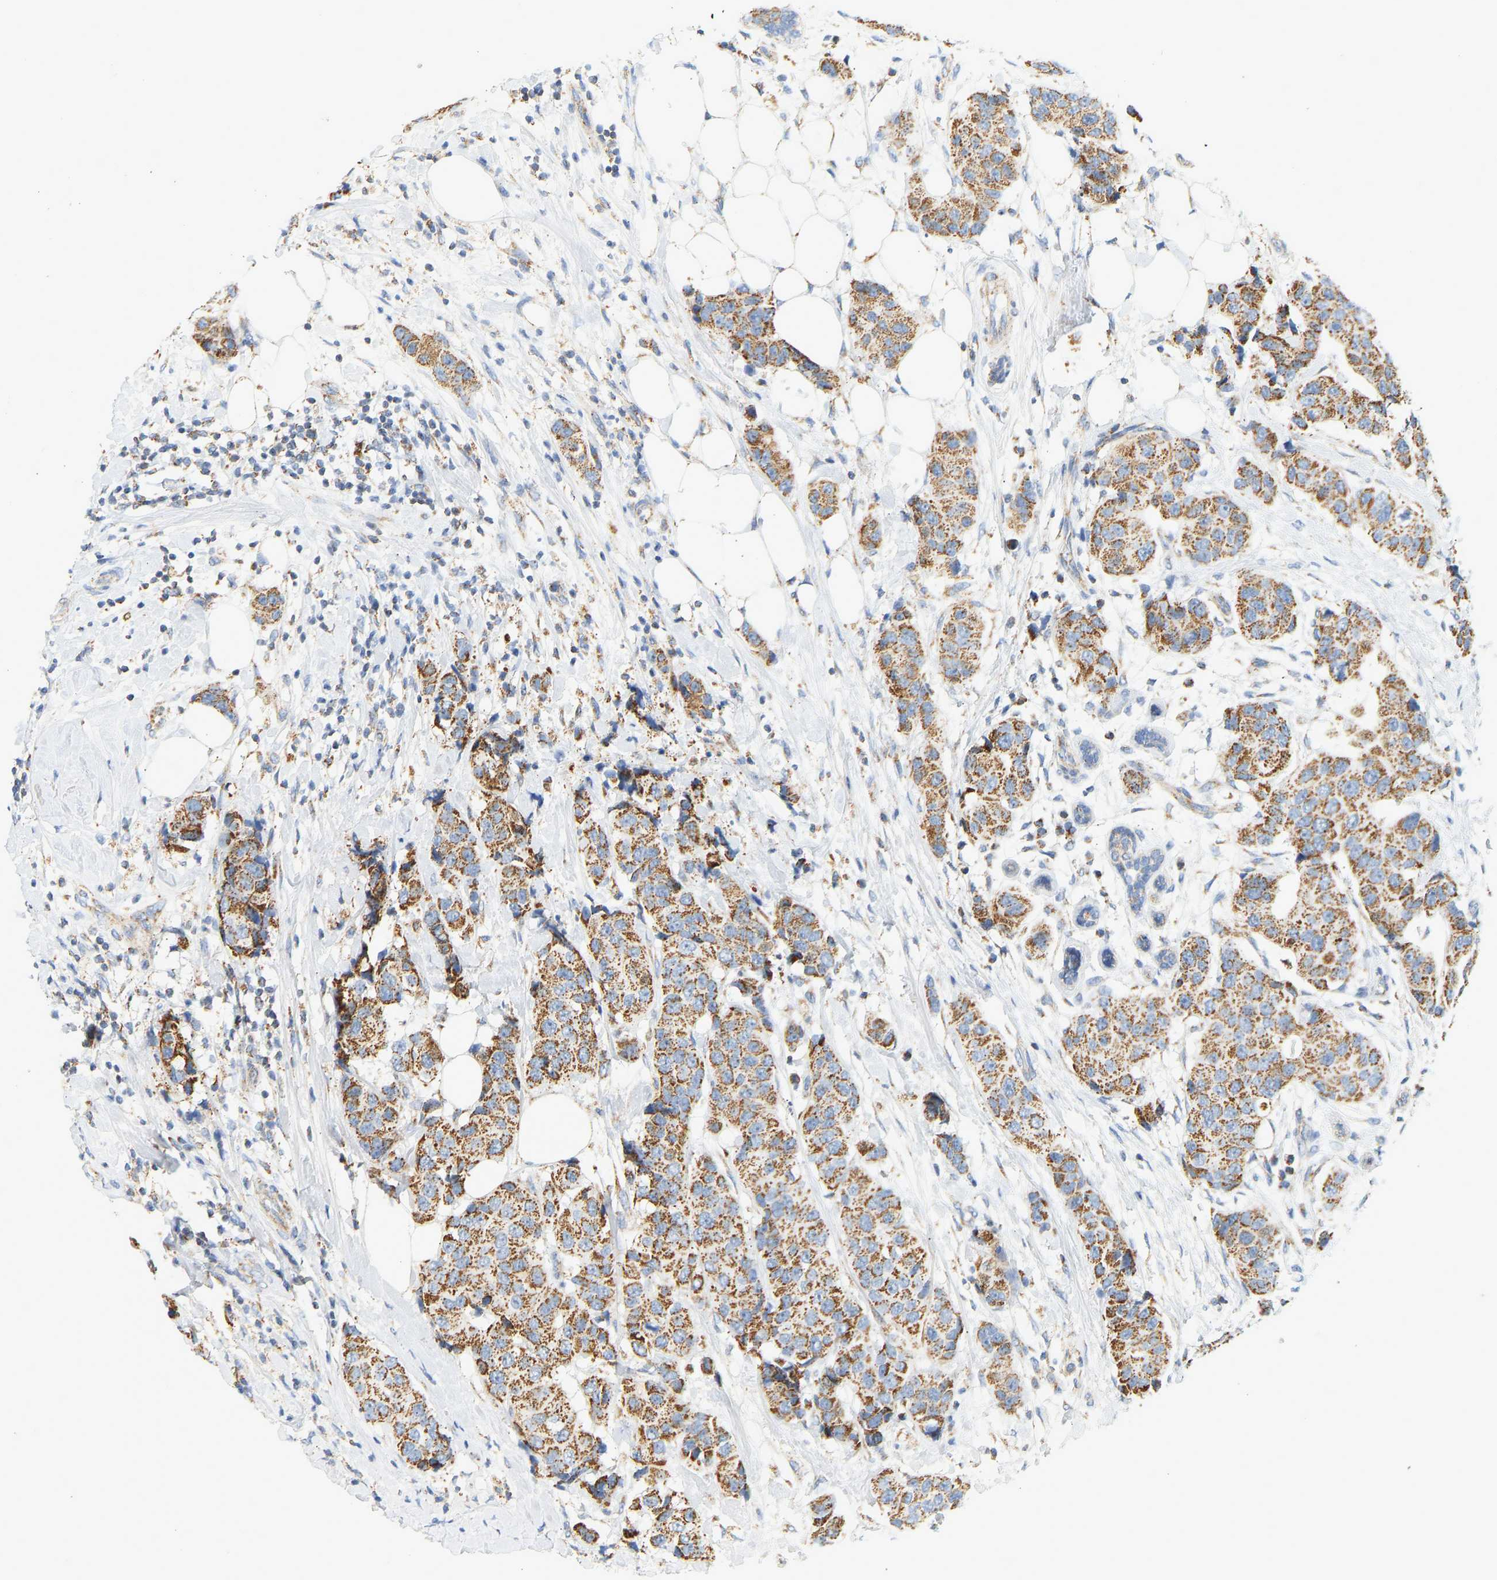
{"staining": {"intensity": "moderate", "quantity": ">75%", "location": "cytoplasmic/membranous"}, "tissue": "breast cancer", "cell_type": "Tumor cells", "image_type": "cancer", "snomed": [{"axis": "morphology", "description": "Normal tissue, NOS"}, {"axis": "morphology", "description": "Duct carcinoma"}, {"axis": "topography", "description": "Breast"}], "caption": "Breast cancer (intraductal carcinoma) was stained to show a protein in brown. There is medium levels of moderate cytoplasmic/membranous expression in approximately >75% of tumor cells.", "gene": "GRPEL2", "patient": {"sex": "female", "age": 39}}